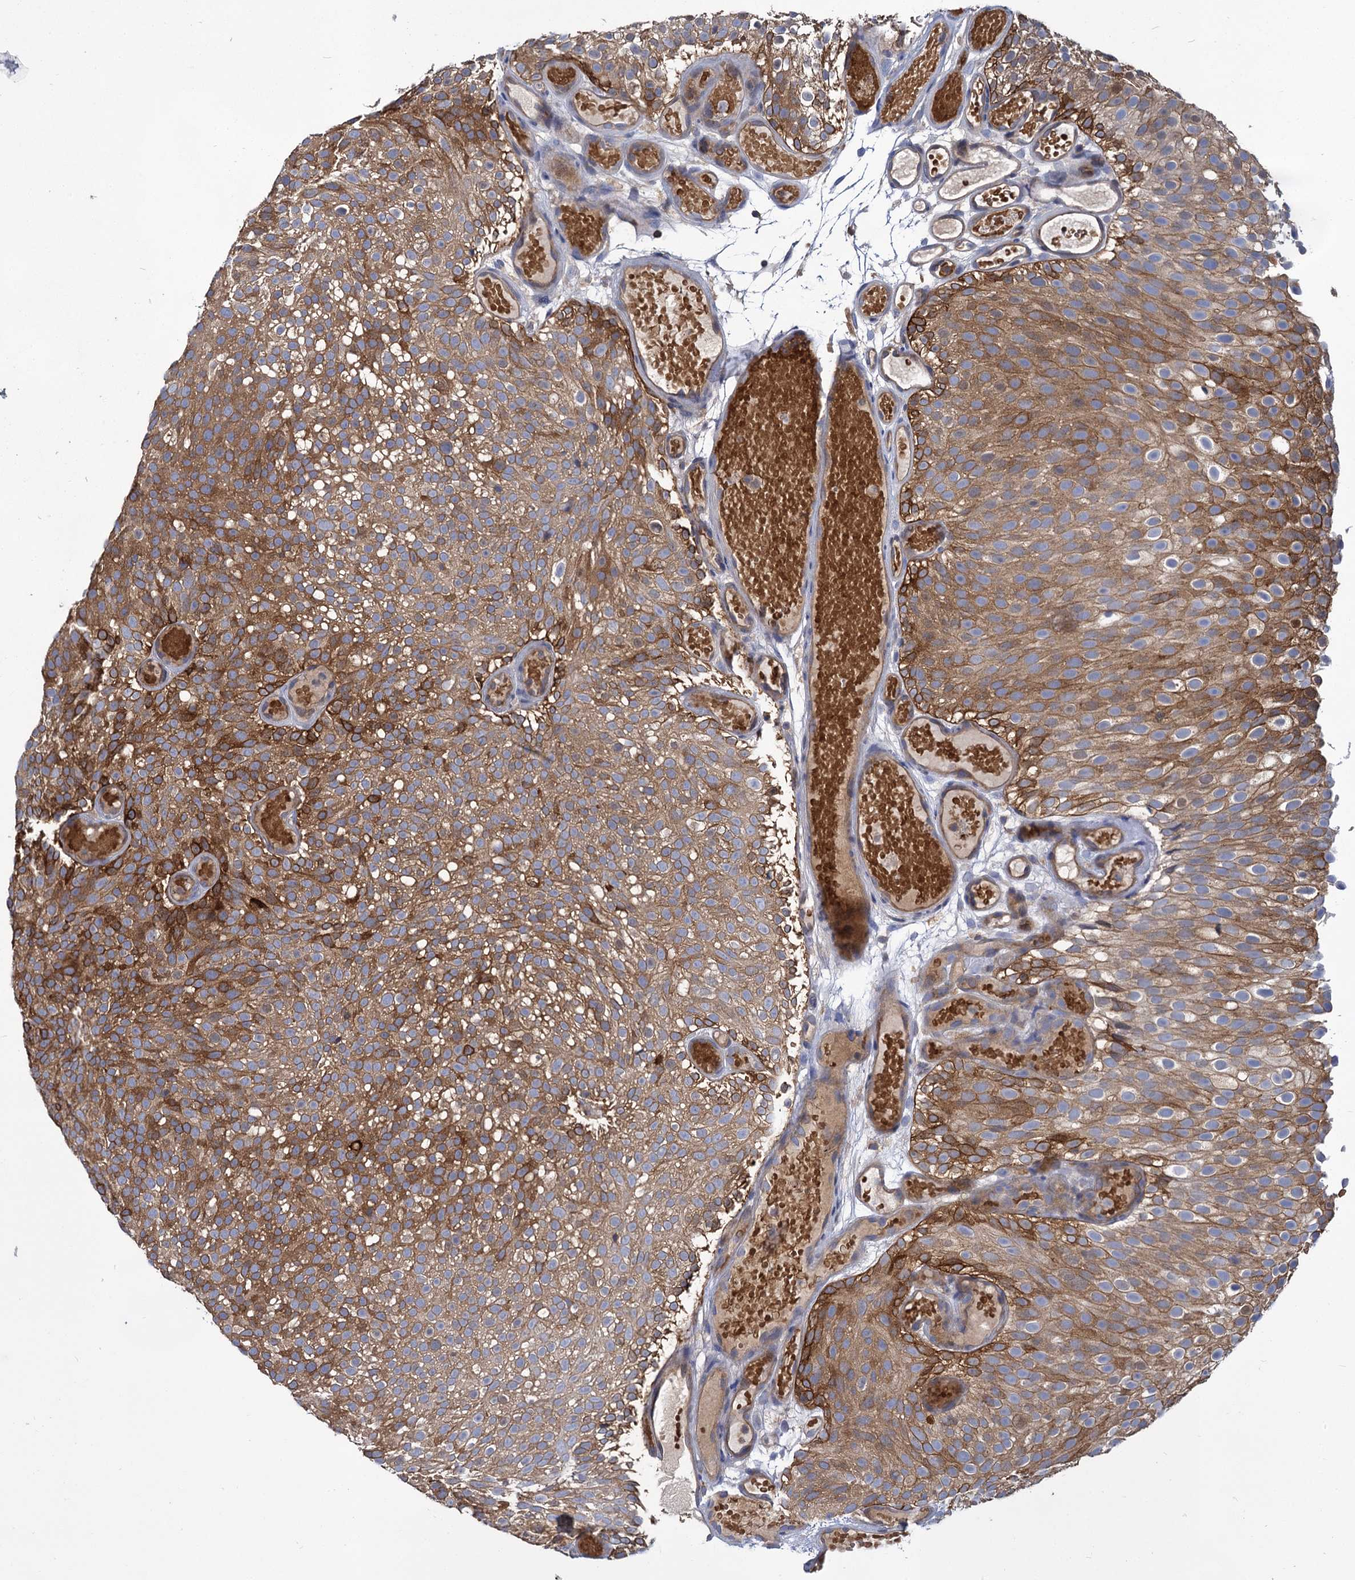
{"staining": {"intensity": "moderate", "quantity": ">75%", "location": "cytoplasmic/membranous"}, "tissue": "urothelial cancer", "cell_type": "Tumor cells", "image_type": "cancer", "snomed": [{"axis": "morphology", "description": "Urothelial carcinoma, Low grade"}, {"axis": "topography", "description": "Urinary bladder"}], "caption": "A medium amount of moderate cytoplasmic/membranous staining is identified in about >75% of tumor cells in urothelial cancer tissue.", "gene": "GCLC", "patient": {"sex": "male", "age": 78}}